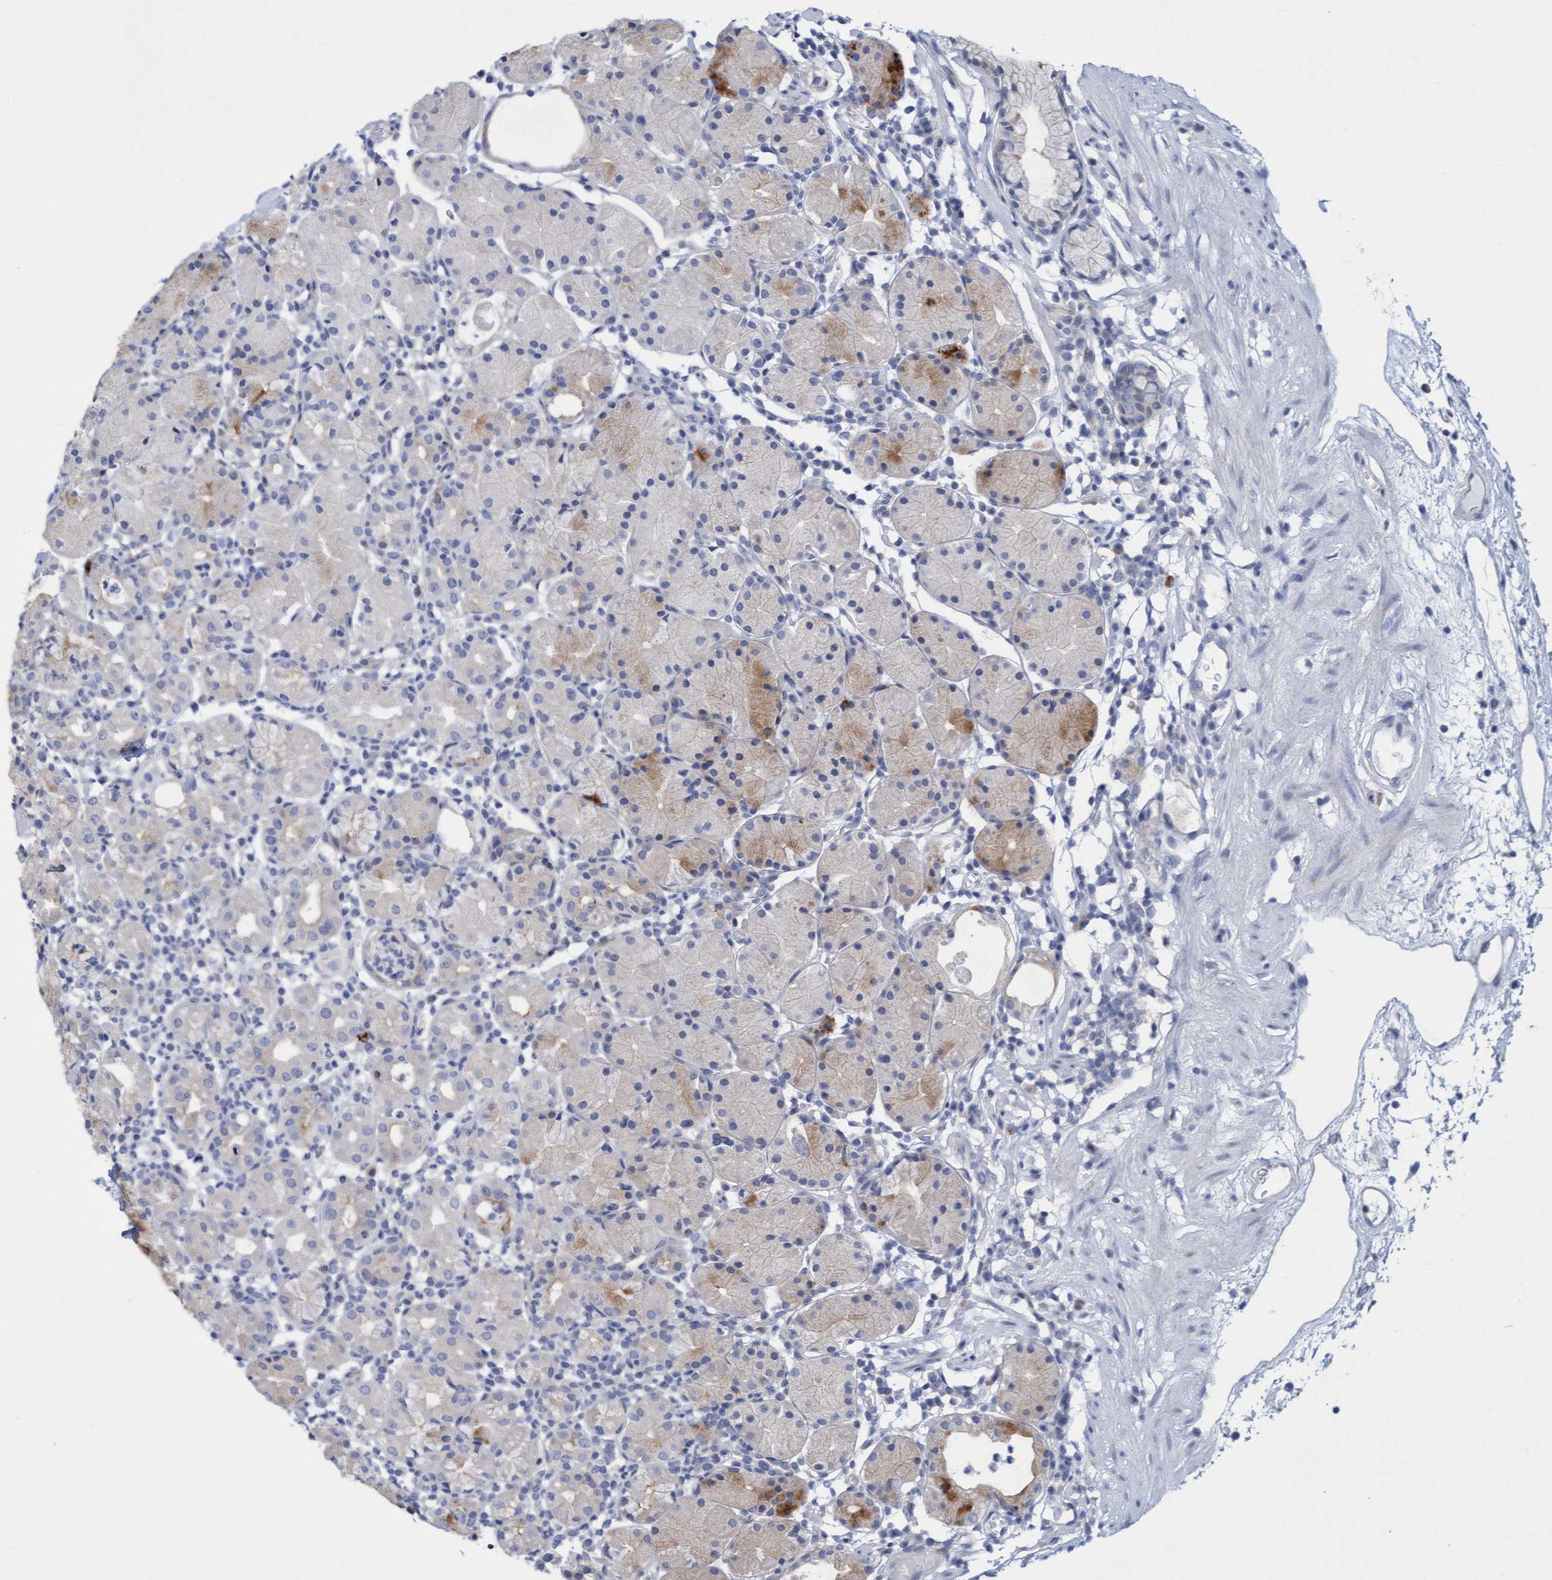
{"staining": {"intensity": "moderate", "quantity": "<25%", "location": "cytoplasmic/membranous"}, "tissue": "stomach", "cell_type": "Glandular cells", "image_type": "normal", "snomed": [{"axis": "morphology", "description": "Normal tissue, NOS"}, {"axis": "topography", "description": "Stomach"}, {"axis": "topography", "description": "Stomach, lower"}], "caption": "Human stomach stained for a protein (brown) demonstrates moderate cytoplasmic/membranous positive expression in approximately <25% of glandular cells.", "gene": "SLC28A3", "patient": {"sex": "female", "age": 75}}